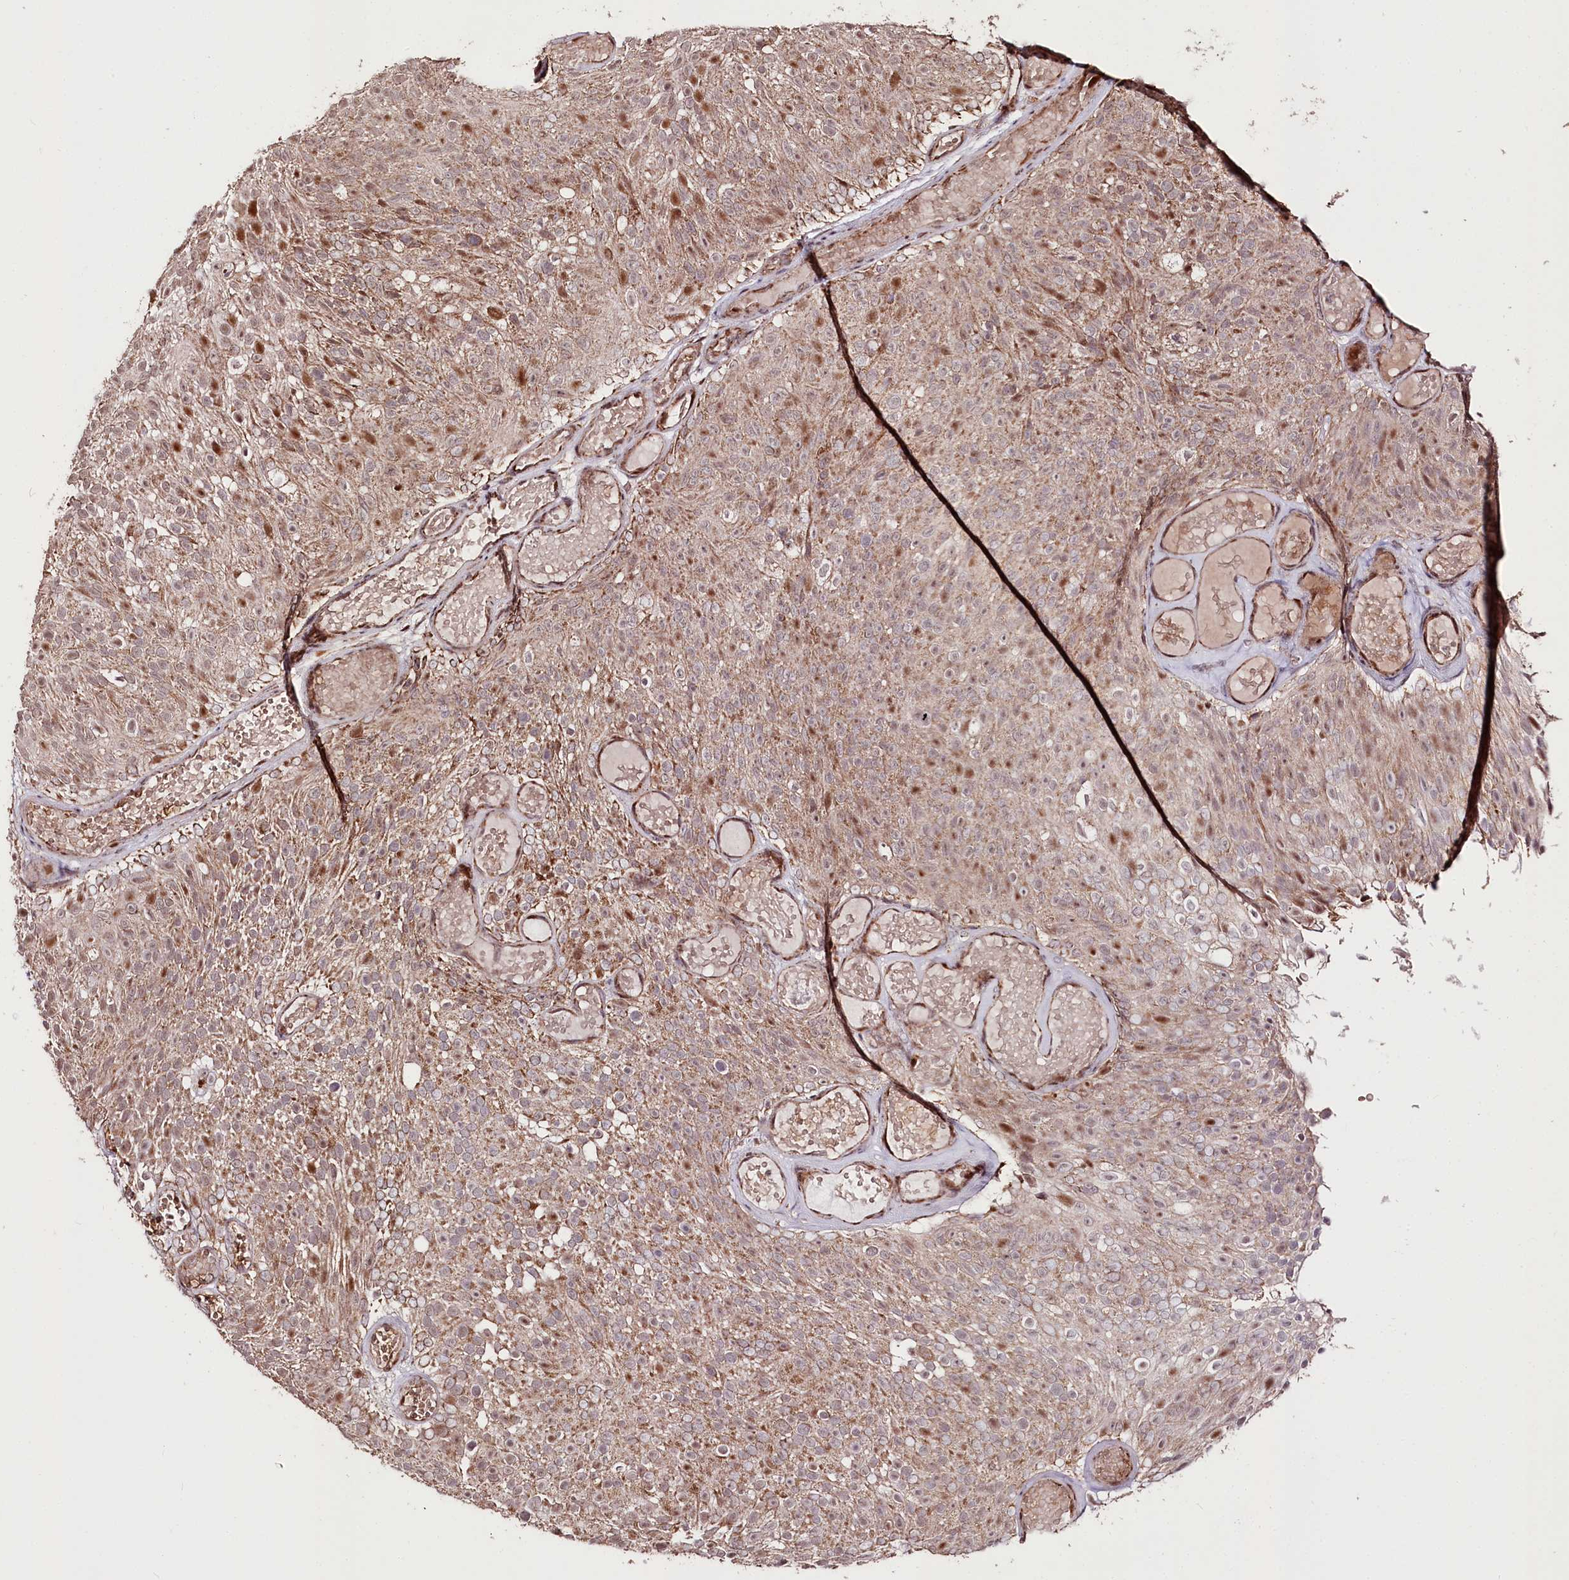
{"staining": {"intensity": "moderate", "quantity": ">75%", "location": "cytoplasmic/membranous"}, "tissue": "urothelial cancer", "cell_type": "Tumor cells", "image_type": "cancer", "snomed": [{"axis": "morphology", "description": "Urothelial carcinoma, Low grade"}, {"axis": "topography", "description": "Urinary bladder"}], "caption": "Protein expression analysis of human low-grade urothelial carcinoma reveals moderate cytoplasmic/membranous staining in approximately >75% of tumor cells.", "gene": "CARD19", "patient": {"sex": "male", "age": 78}}